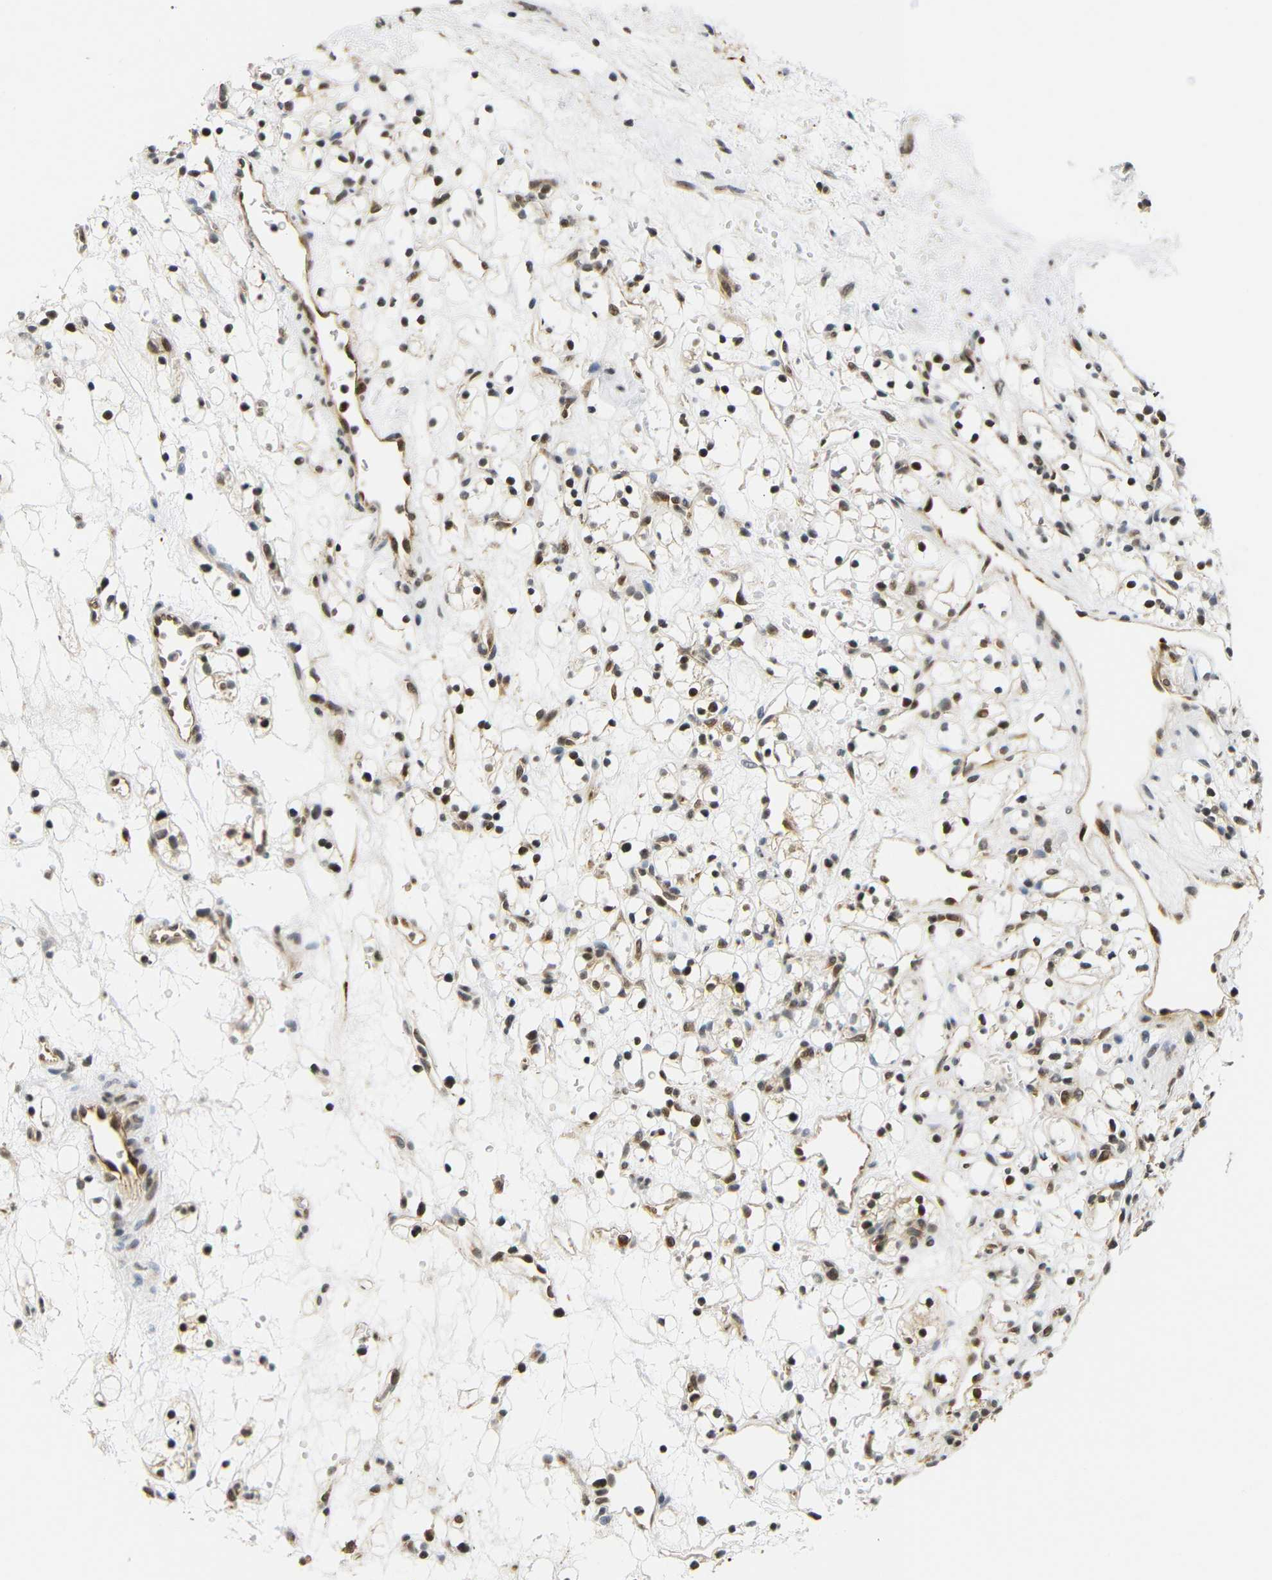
{"staining": {"intensity": "moderate", "quantity": ">75%", "location": "cytoplasmic/membranous,nuclear"}, "tissue": "renal cancer", "cell_type": "Tumor cells", "image_type": "cancer", "snomed": [{"axis": "morphology", "description": "Adenocarcinoma, NOS"}, {"axis": "topography", "description": "Kidney"}], "caption": "Adenocarcinoma (renal) tissue displays moderate cytoplasmic/membranous and nuclear staining in about >75% of tumor cells (IHC, brightfield microscopy, high magnification).", "gene": "GJA5", "patient": {"sex": "female", "age": 60}}